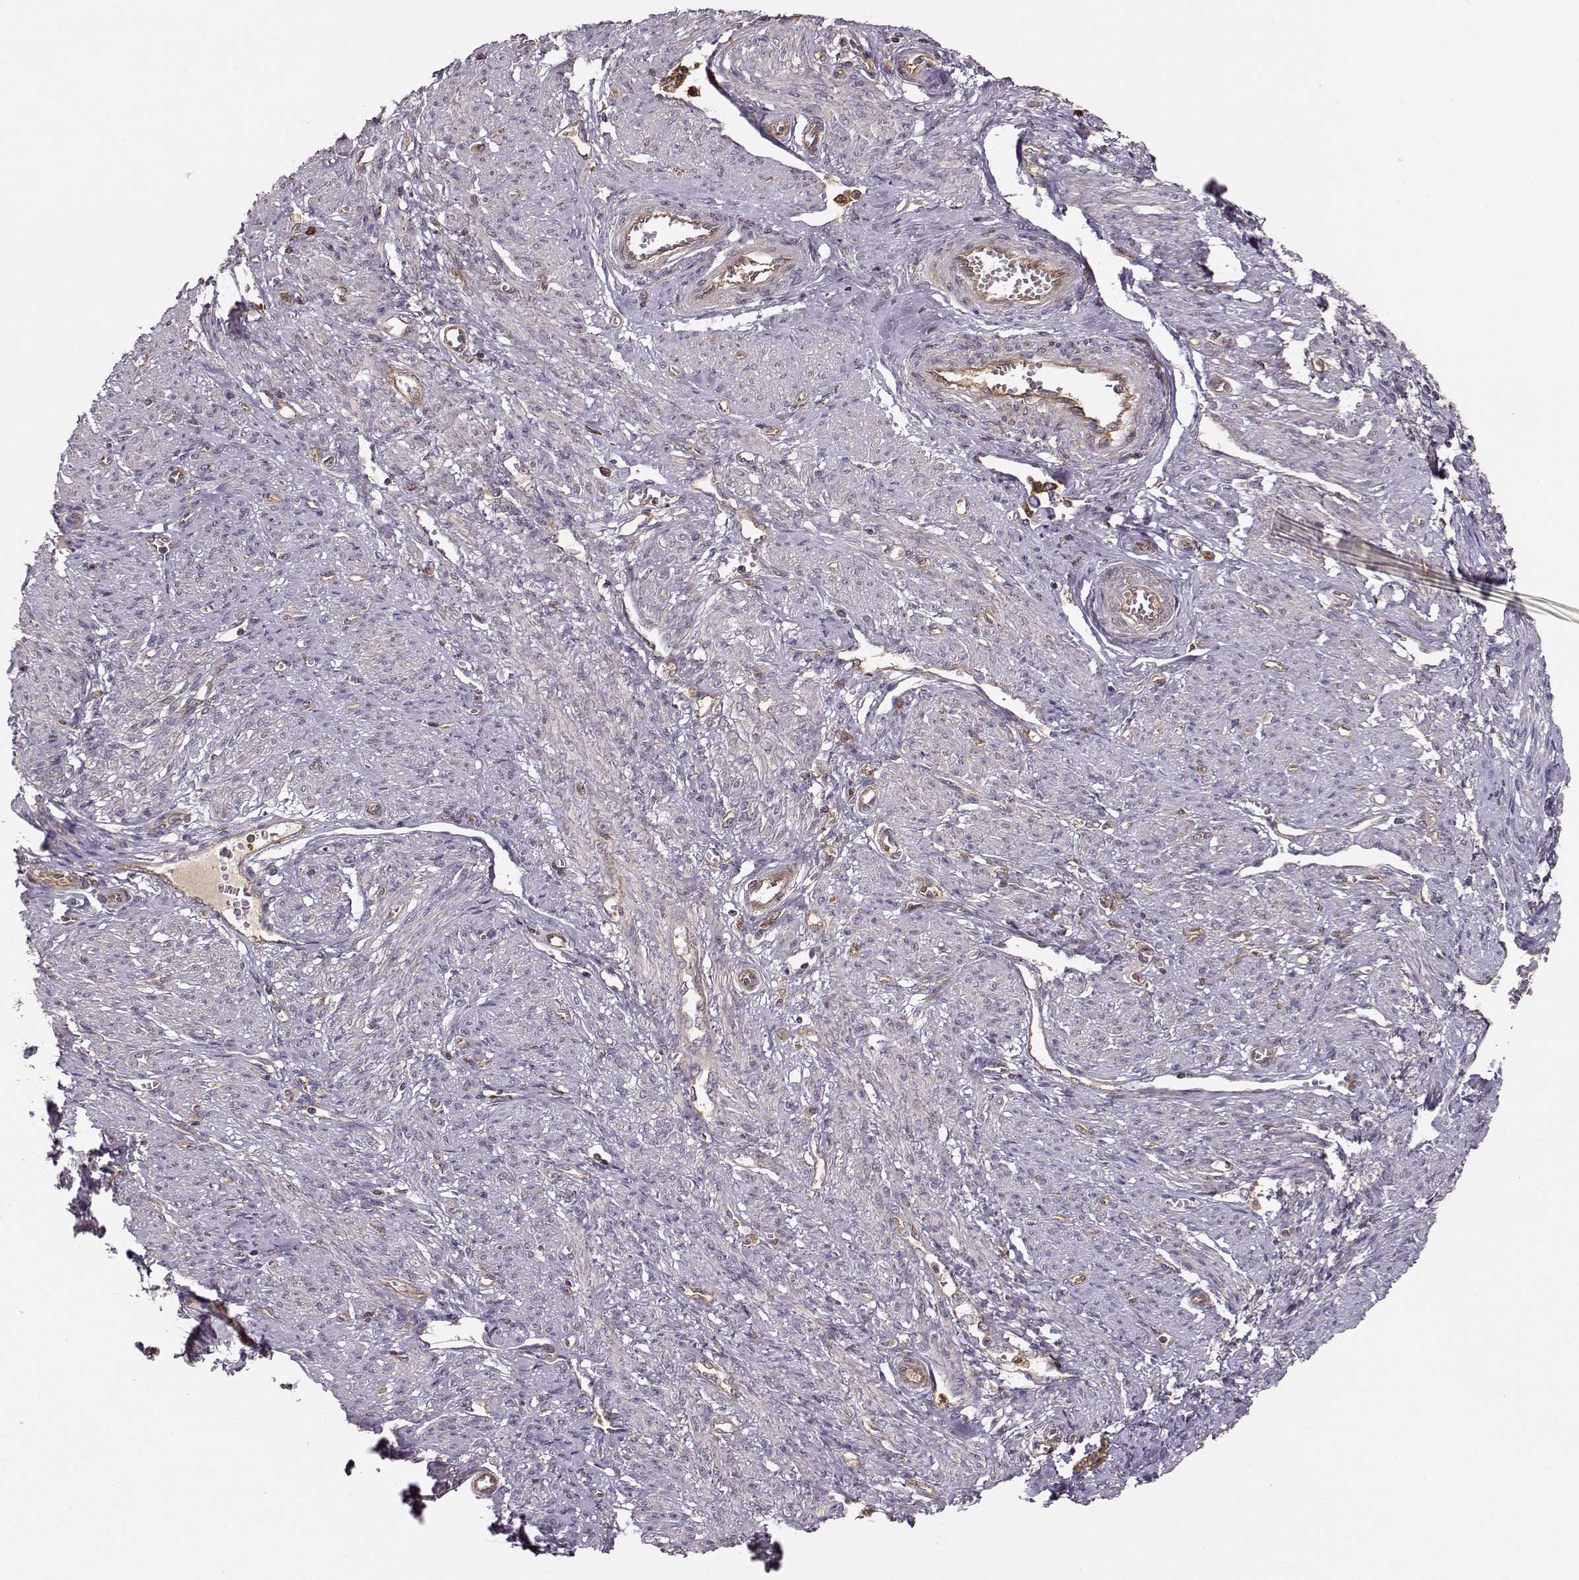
{"staining": {"intensity": "negative", "quantity": "none", "location": "none"}, "tissue": "endometrial cancer", "cell_type": "Tumor cells", "image_type": "cancer", "snomed": [{"axis": "morphology", "description": "Adenocarcinoma, NOS"}, {"axis": "topography", "description": "Endometrium"}], "caption": "Tumor cells show no significant protein expression in adenocarcinoma (endometrial). (DAB (3,3'-diaminobenzidine) immunohistochemistry visualized using brightfield microscopy, high magnification).", "gene": "ARHGEF2", "patient": {"sex": "female", "age": 86}}